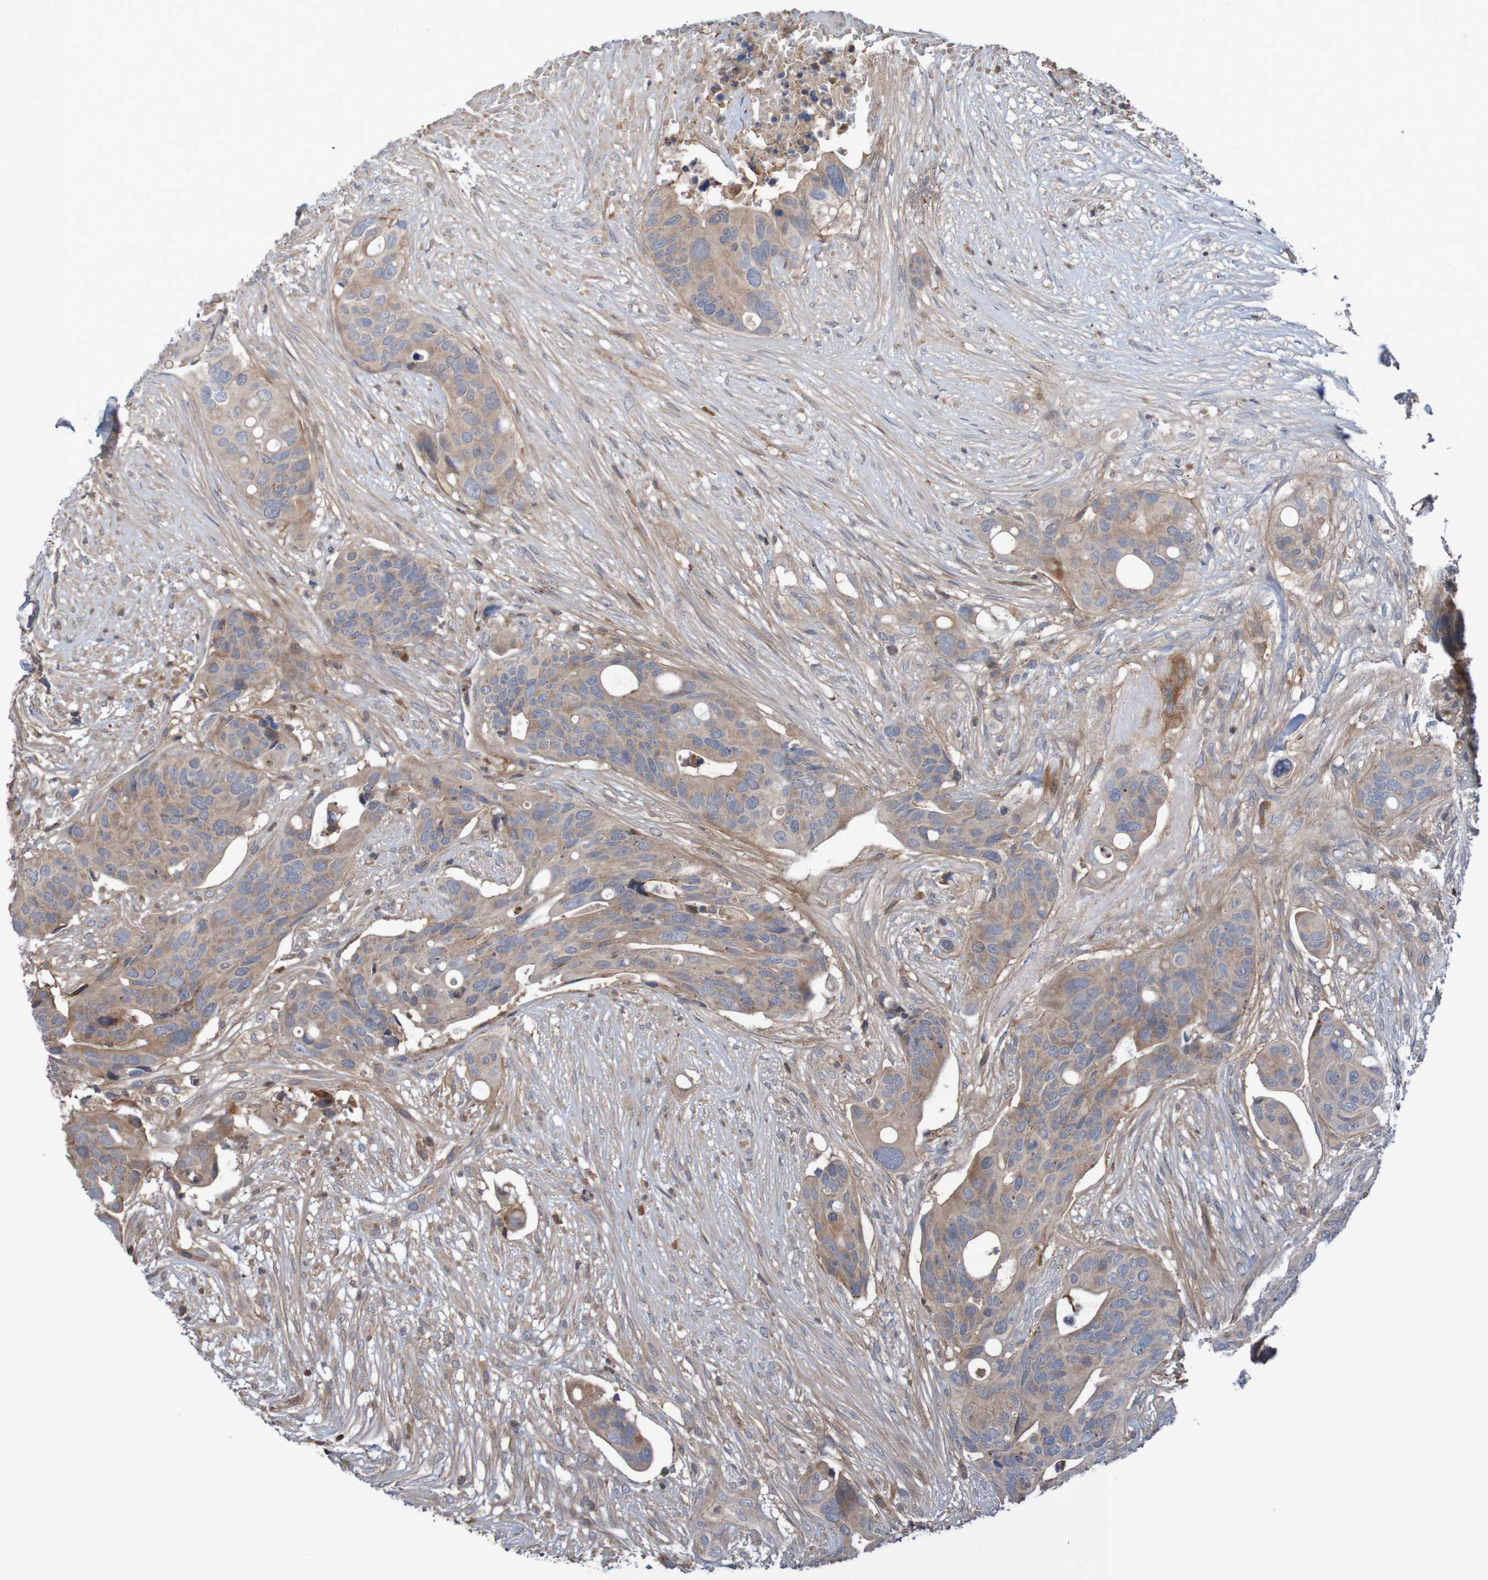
{"staining": {"intensity": "weak", "quantity": ">75%", "location": "cytoplasmic/membranous"}, "tissue": "colorectal cancer", "cell_type": "Tumor cells", "image_type": "cancer", "snomed": [{"axis": "morphology", "description": "Adenocarcinoma, NOS"}, {"axis": "topography", "description": "Colon"}], "caption": "Weak cytoplasmic/membranous staining for a protein is present in about >75% of tumor cells of adenocarcinoma (colorectal) using immunohistochemistry.", "gene": "PDGFB", "patient": {"sex": "female", "age": 57}}